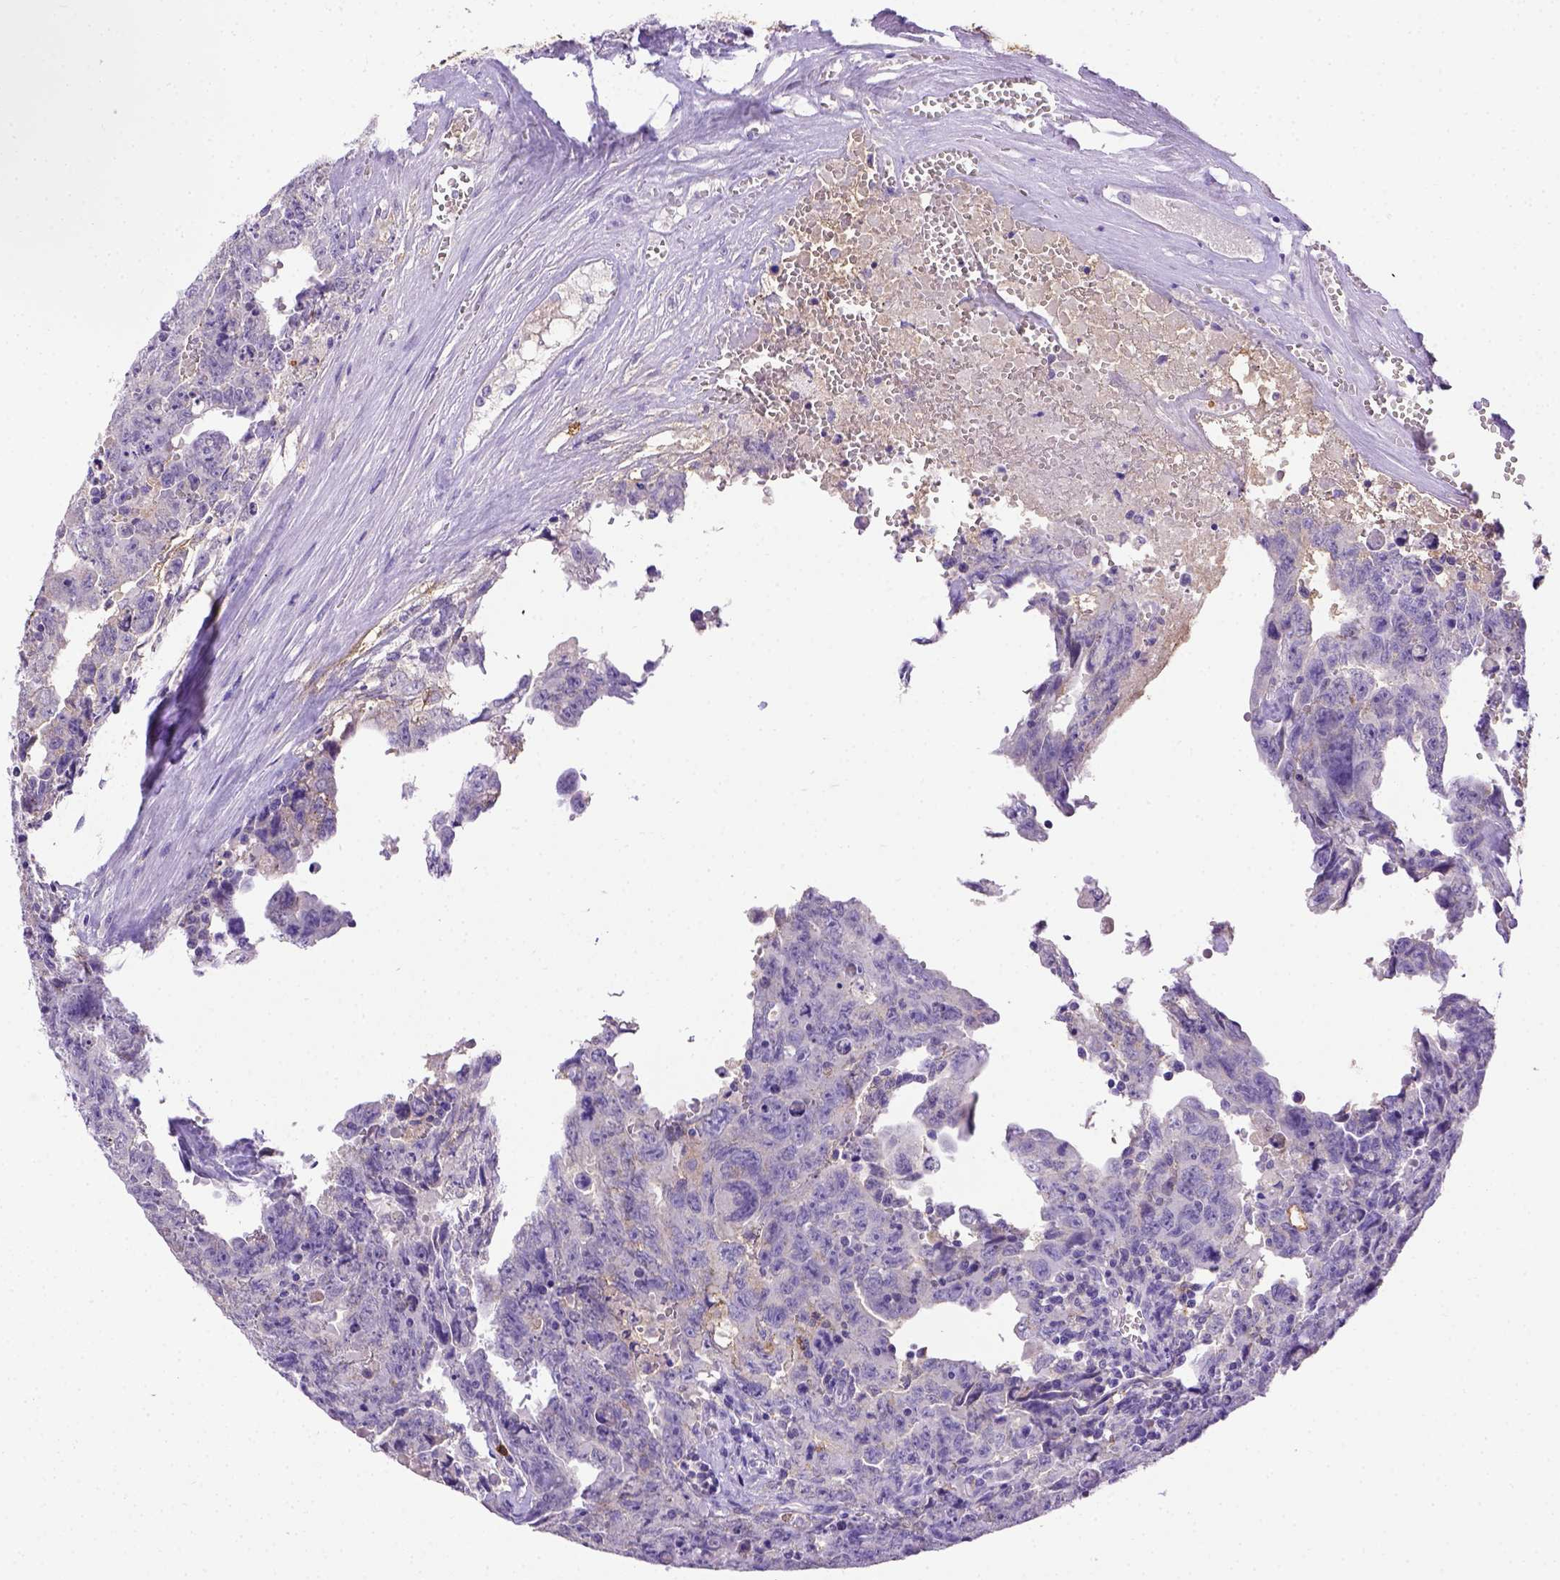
{"staining": {"intensity": "negative", "quantity": "none", "location": "none"}, "tissue": "testis cancer", "cell_type": "Tumor cells", "image_type": "cancer", "snomed": [{"axis": "morphology", "description": "Carcinoma, Embryonal, NOS"}, {"axis": "topography", "description": "Testis"}], "caption": "Testis cancer (embryonal carcinoma) was stained to show a protein in brown. There is no significant expression in tumor cells. (DAB immunohistochemistry visualized using brightfield microscopy, high magnification).", "gene": "B3GAT1", "patient": {"sex": "male", "age": 24}}